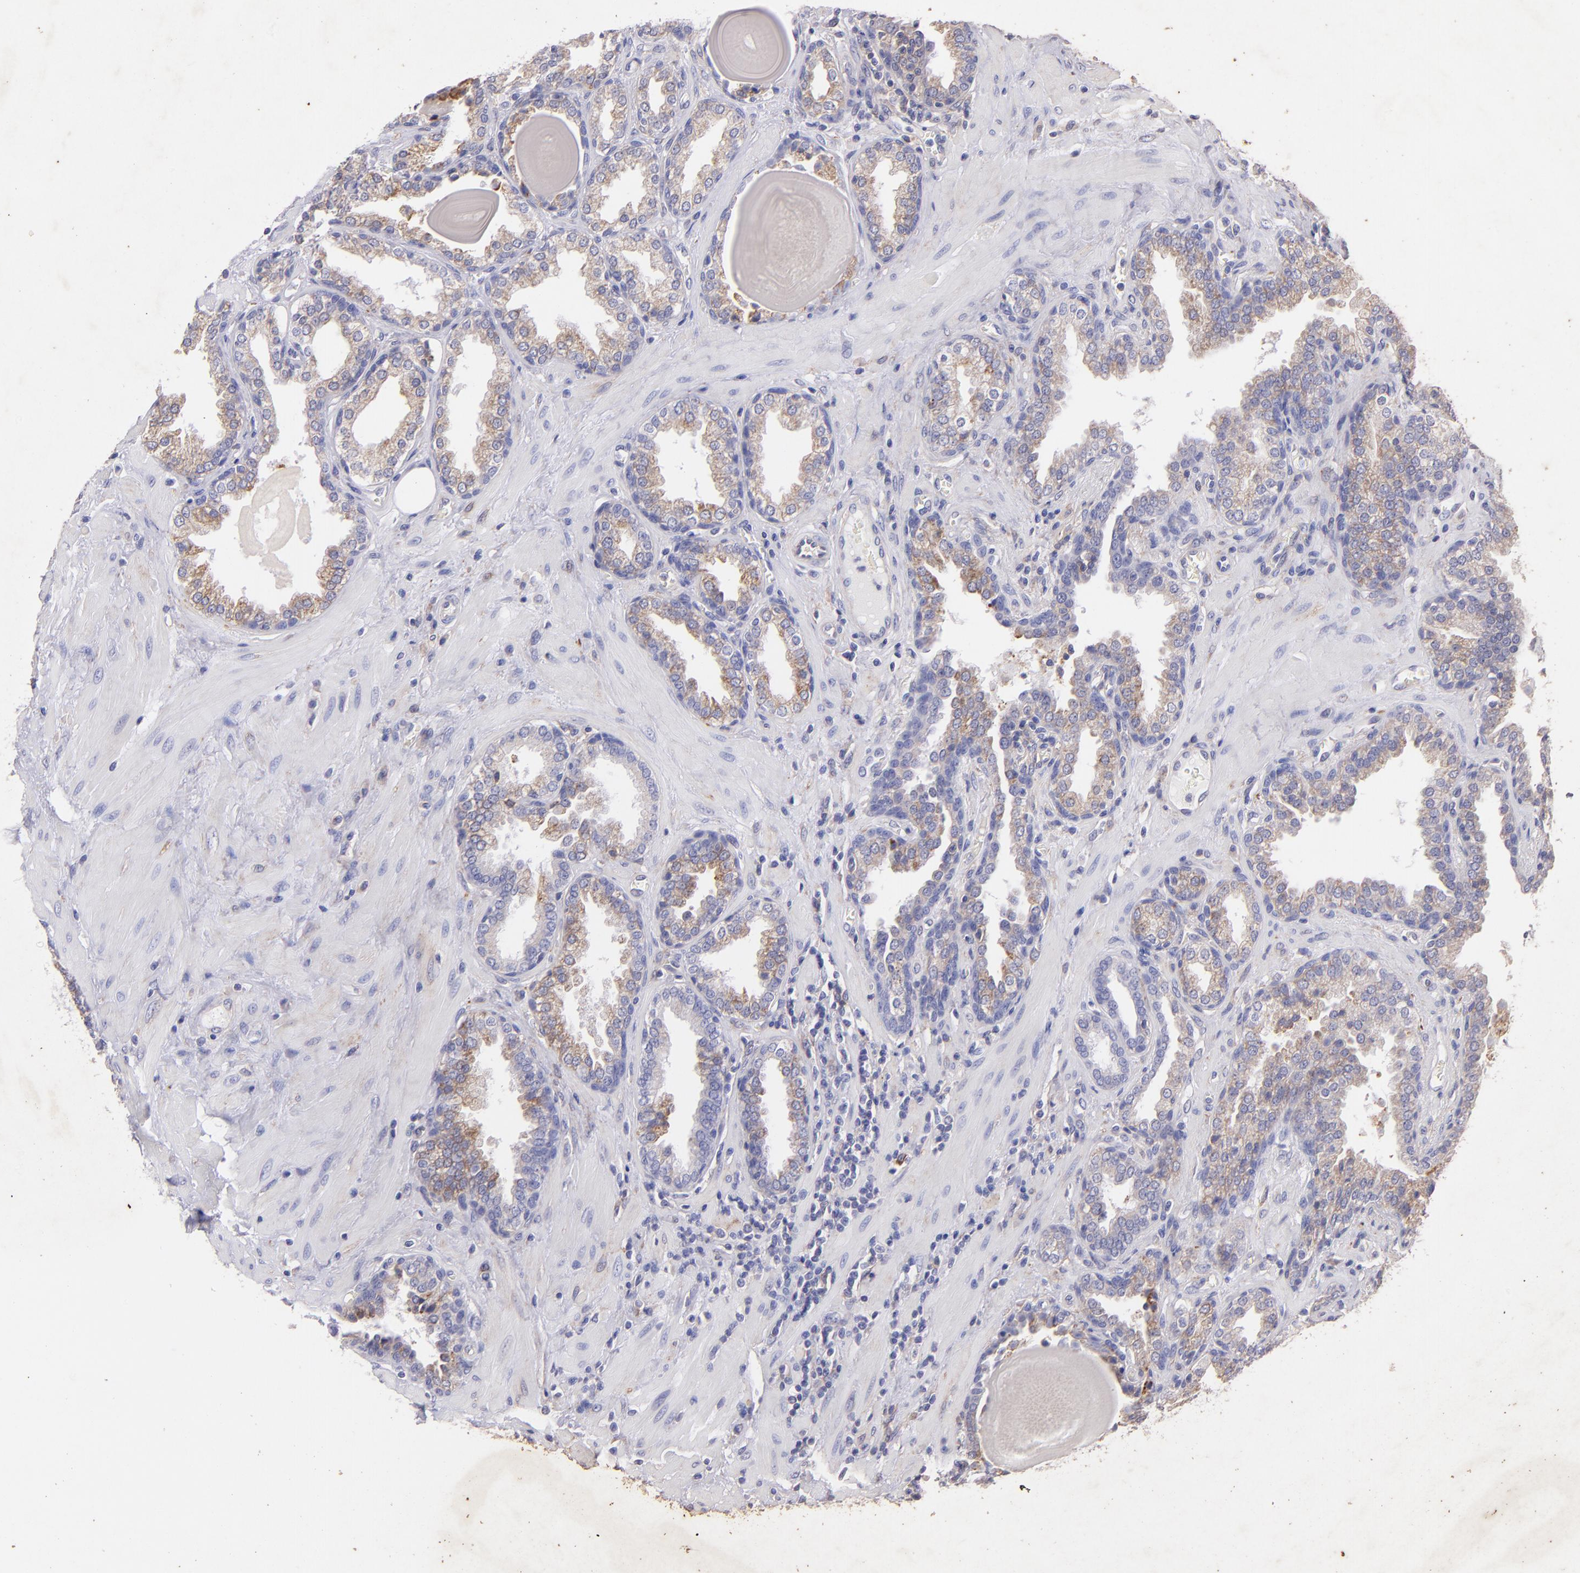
{"staining": {"intensity": "moderate", "quantity": ">75%", "location": "cytoplasmic/membranous"}, "tissue": "prostate", "cell_type": "Glandular cells", "image_type": "normal", "snomed": [{"axis": "morphology", "description": "Normal tissue, NOS"}, {"axis": "topography", "description": "Prostate"}], "caption": "Immunohistochemical staining of unremarkable human prostate exhibits medium levels of moderate cytoplasmic/membranous positivity in about >75% of glandular cells. (Stains: DAB (3,3'-diaminobenzidine) in brown, nuclei in blue, Microscopy: brightfield microscopy at high magnification).", "gene": "RET", "patient": {"sex": "male", "age": 51}}